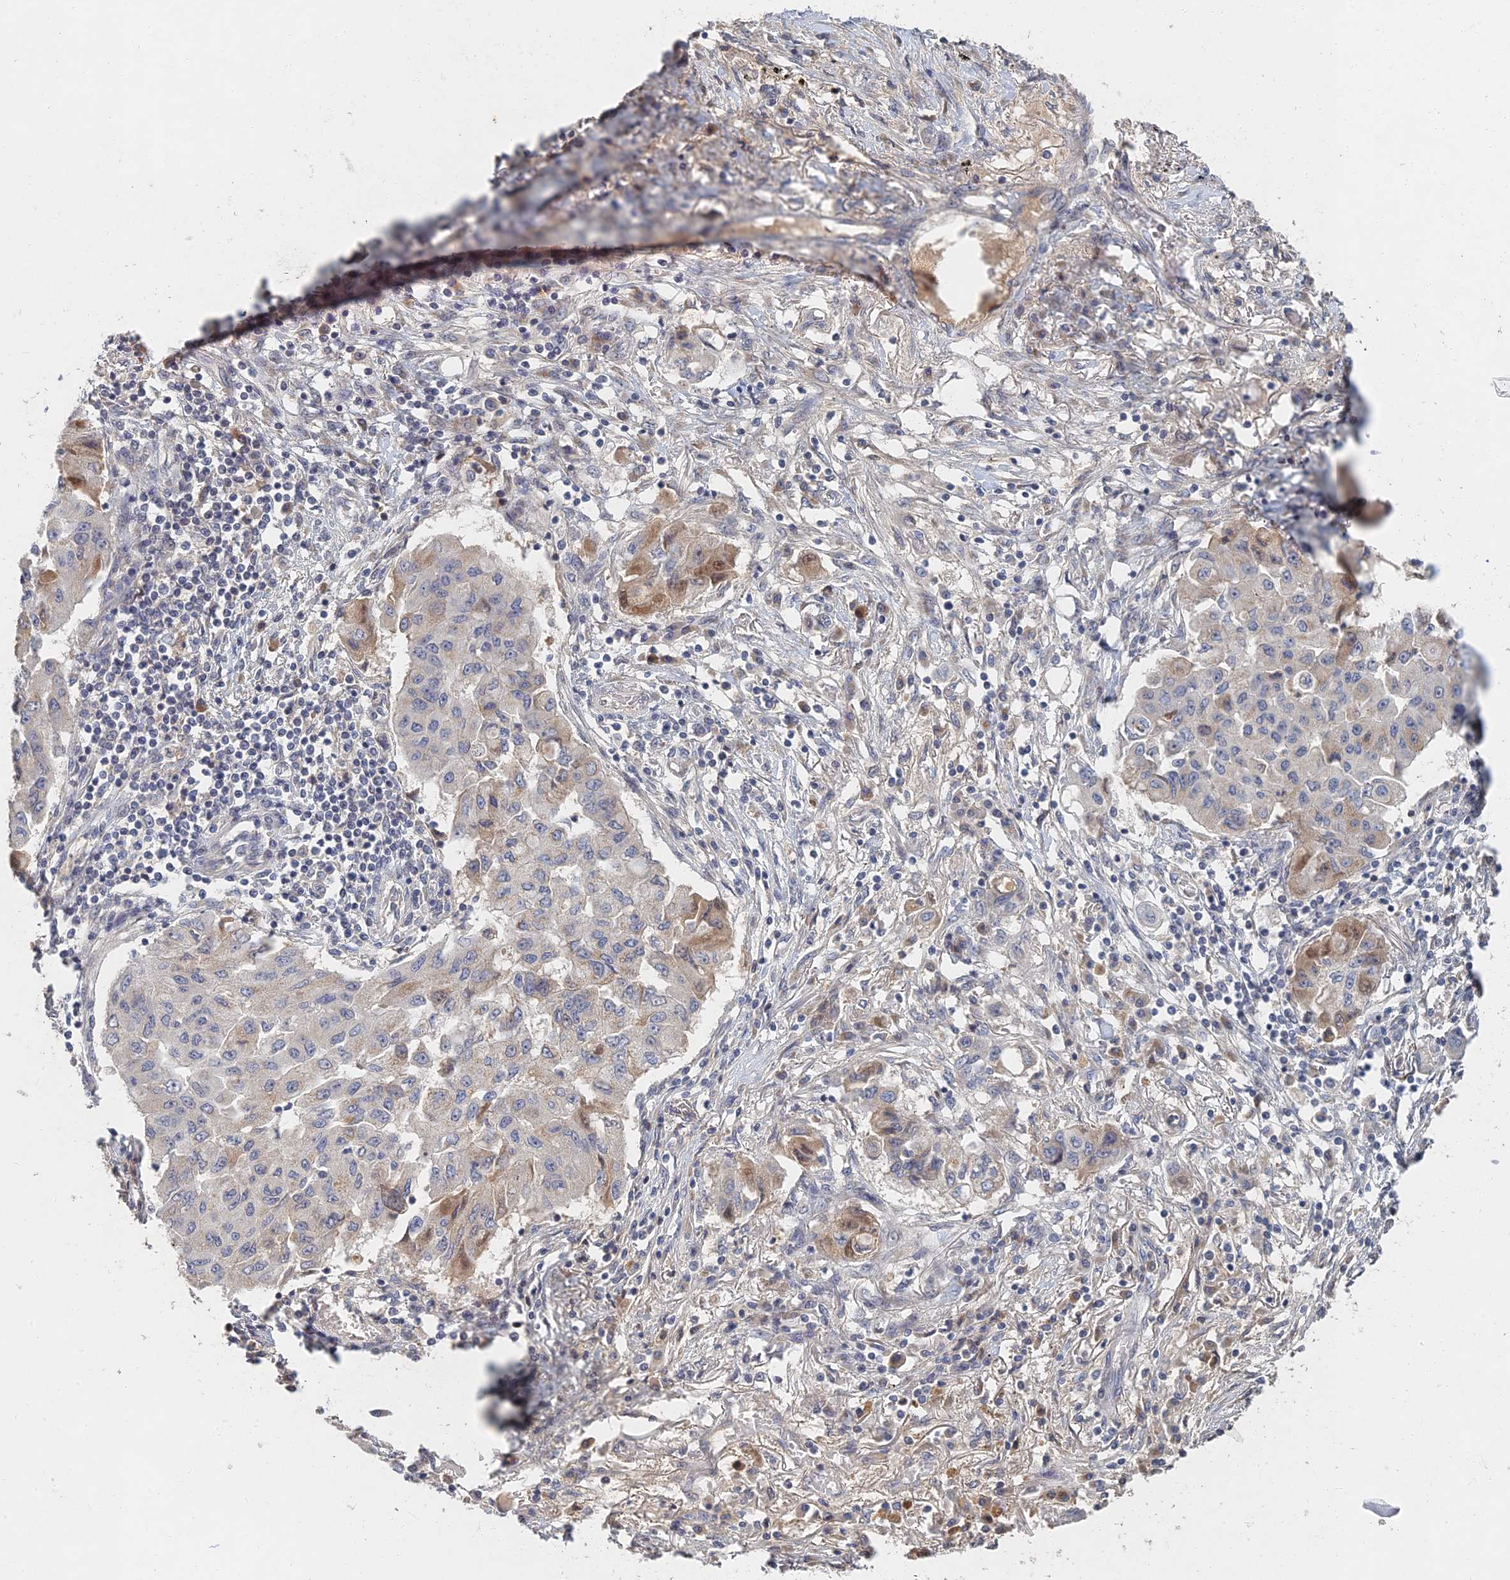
{"staining": {"intensity": "moderate", "quantity": "<25%", "location": "cytoplasmic/membranous"}, "tissue": "lung cancer", "cell_type": "Tumor cells", "image_type": "cancer", "snomed": [{"axis": "morphology", "description": "Squamous cell carcinoma, NOS"}, {"axis": "topography", "description": "Lung"}], "caption": "Lung cancer (squamous cell carcinoma) stained for a protein (brown) displays moderate cytoplasmic/membranous positive staining in about <25% of tumor cells.", "gene": "GNA15", "patient": {"sex": "male", "age": 74}}